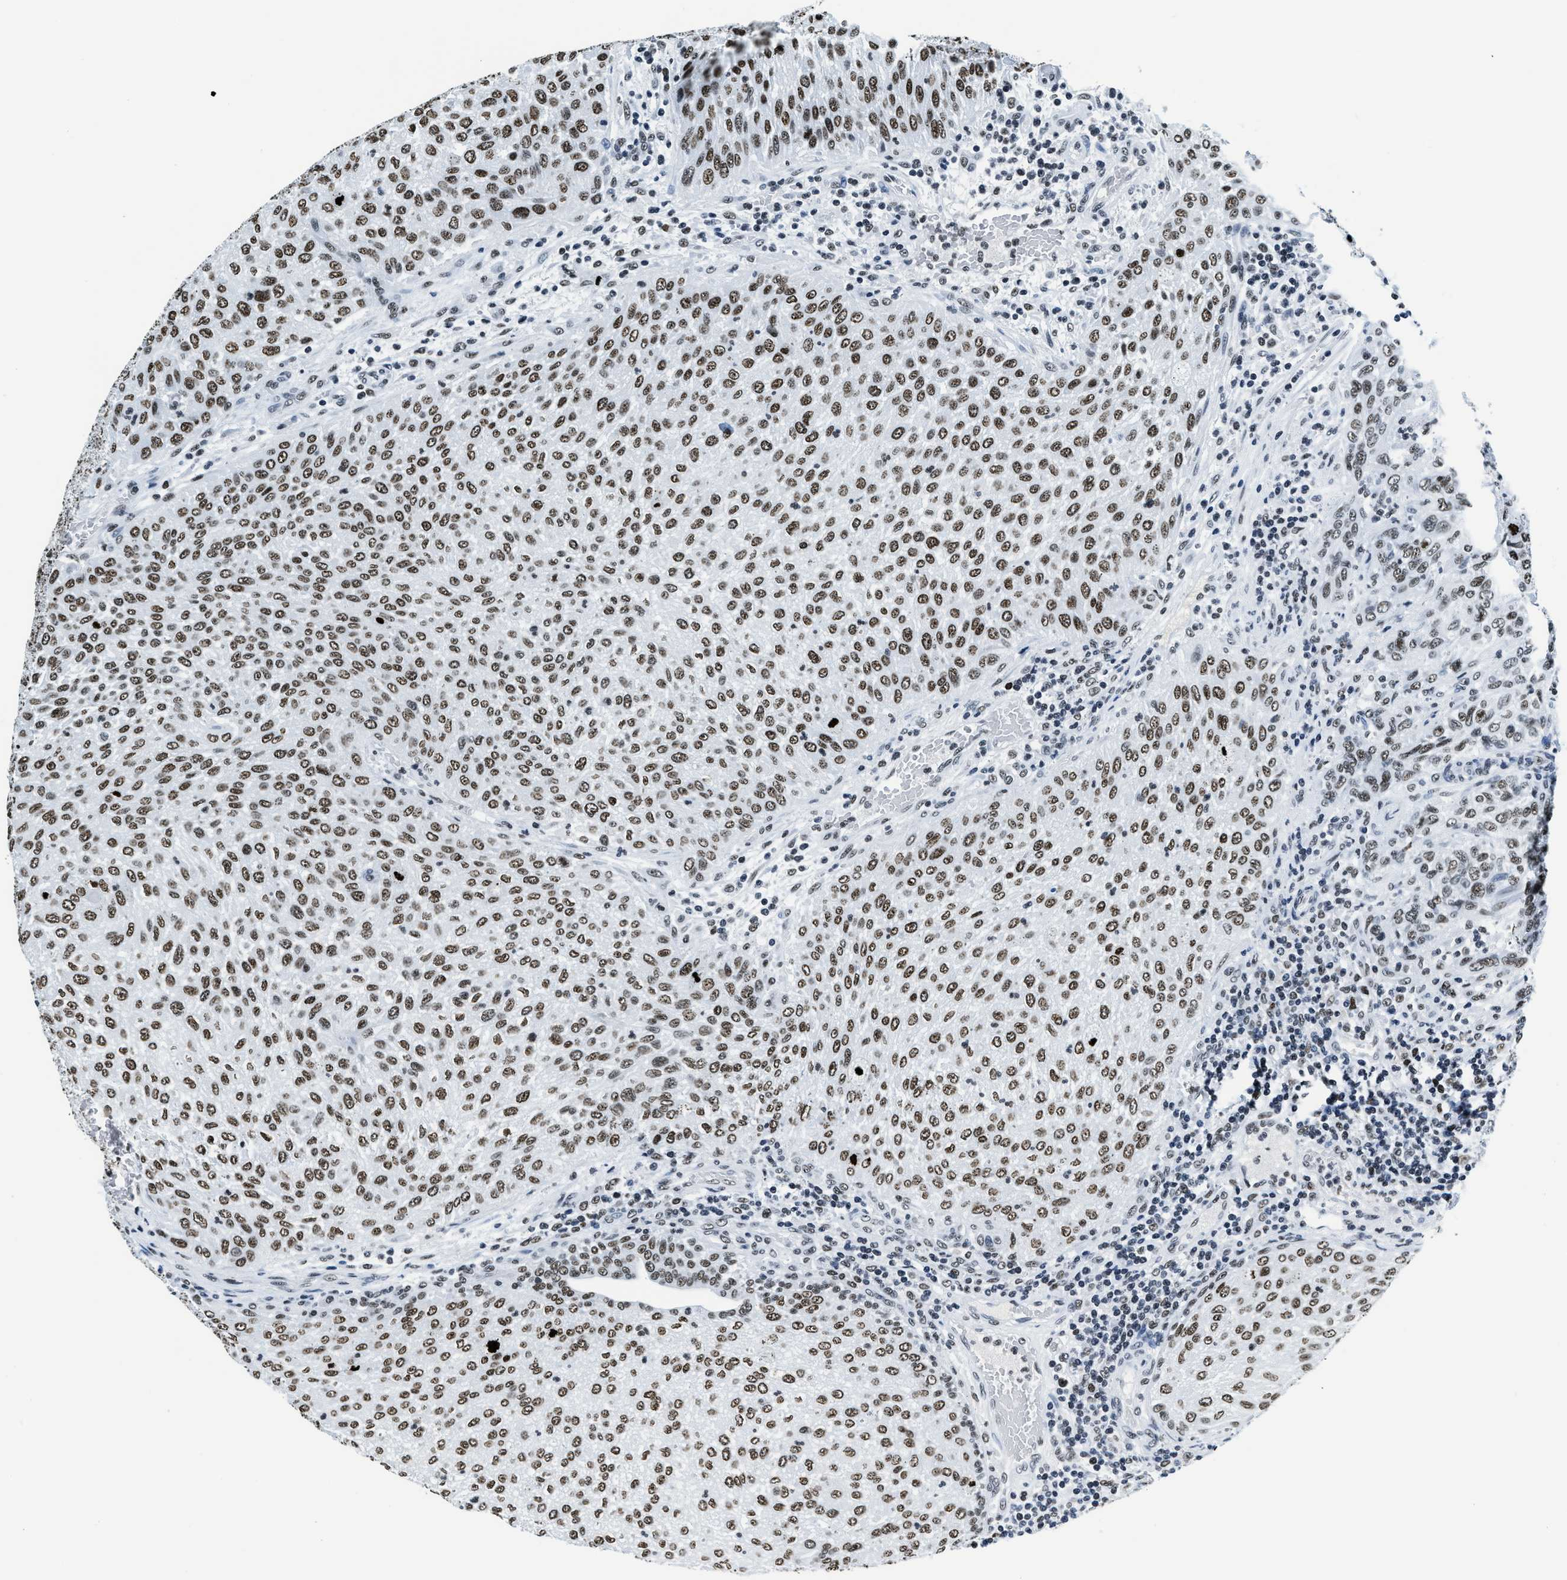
{"staining": {"intensity": "moderate", "quantity": ">75%", "location": "nuclear"}, "tissue": "urothelial cancer", "cell_type": "Tumor cells", "image_type": "cancer", "snomed": [{"axis": "morphology", "description": "Urothelial carcinoma, Low grade"}, {"axis": "morphology", "description": "Urothelial carcinoma, High grade"}, {"axis": "topography", "description": "Urinary bladder"}], "caption": "IHC staining of urothelial cancer, which reveals medium levels of moderate nuclear positivity in about >75% of tumor cells indicating moderate nuclear protein expression. The staining was performed using DAB (brown) for protein detection and nuclei were counterstained in hematoxylin (blue).", "gene": "TOP1", "patient": {"sex": "male", "age": 35}}